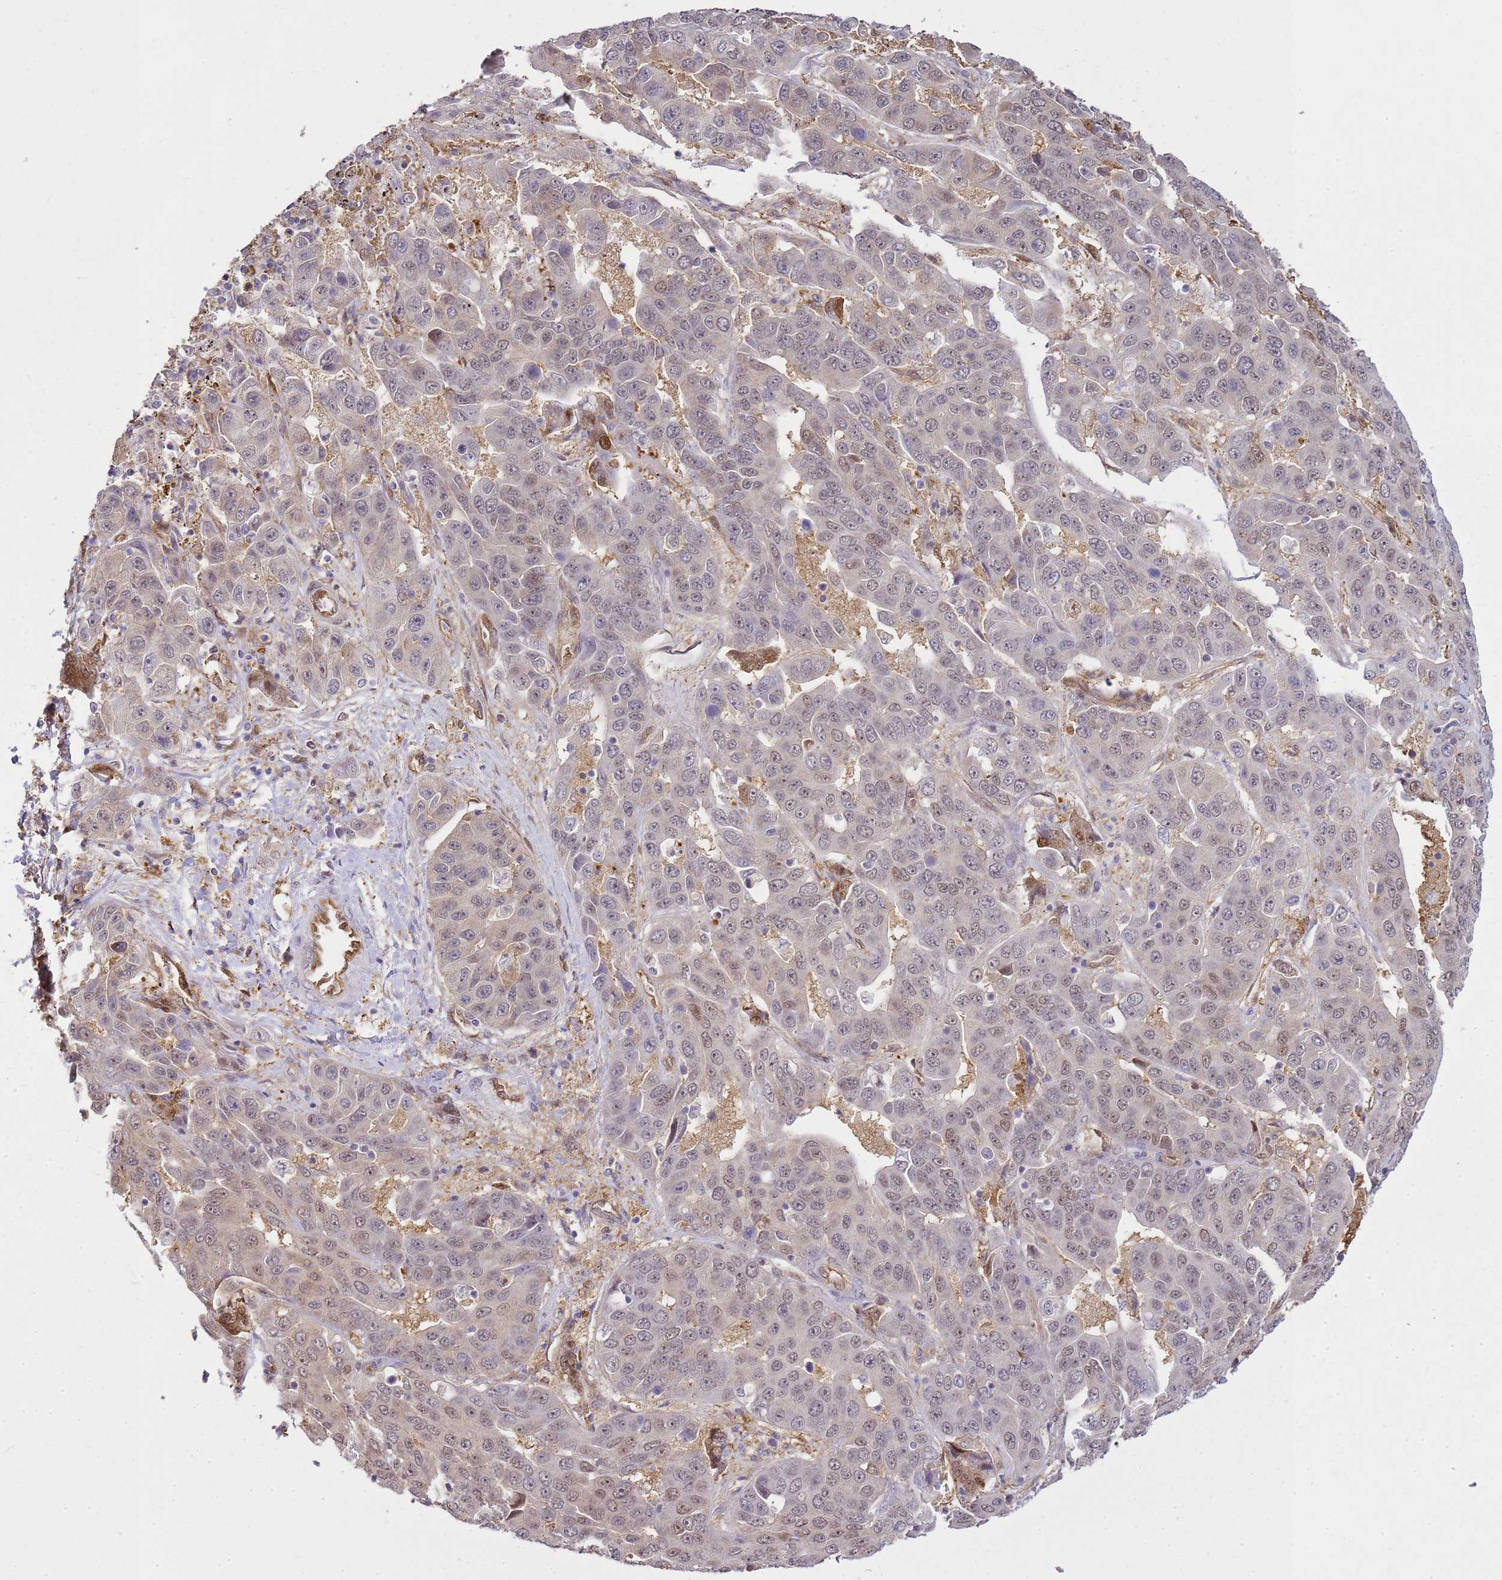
{"staining": {"intensity": "weak", "quantity": "<25%", "location": "cytoplasmic/membranous,nuclear"}, "tissue": "liver cancer", "cell_type": "Tumor cells", "image_type": "cancer", "snomed": [{"axis": "morphology", "description": "Cholangiocarcinoma"}, {"axis": "topography", "description": "Liver"}], "caption": "Tumor cells are negative for protein expression in human cholangiocarcinoma (liver).", "gene": "YWHAE", "patient": {"sex": "female", "age": 52}}